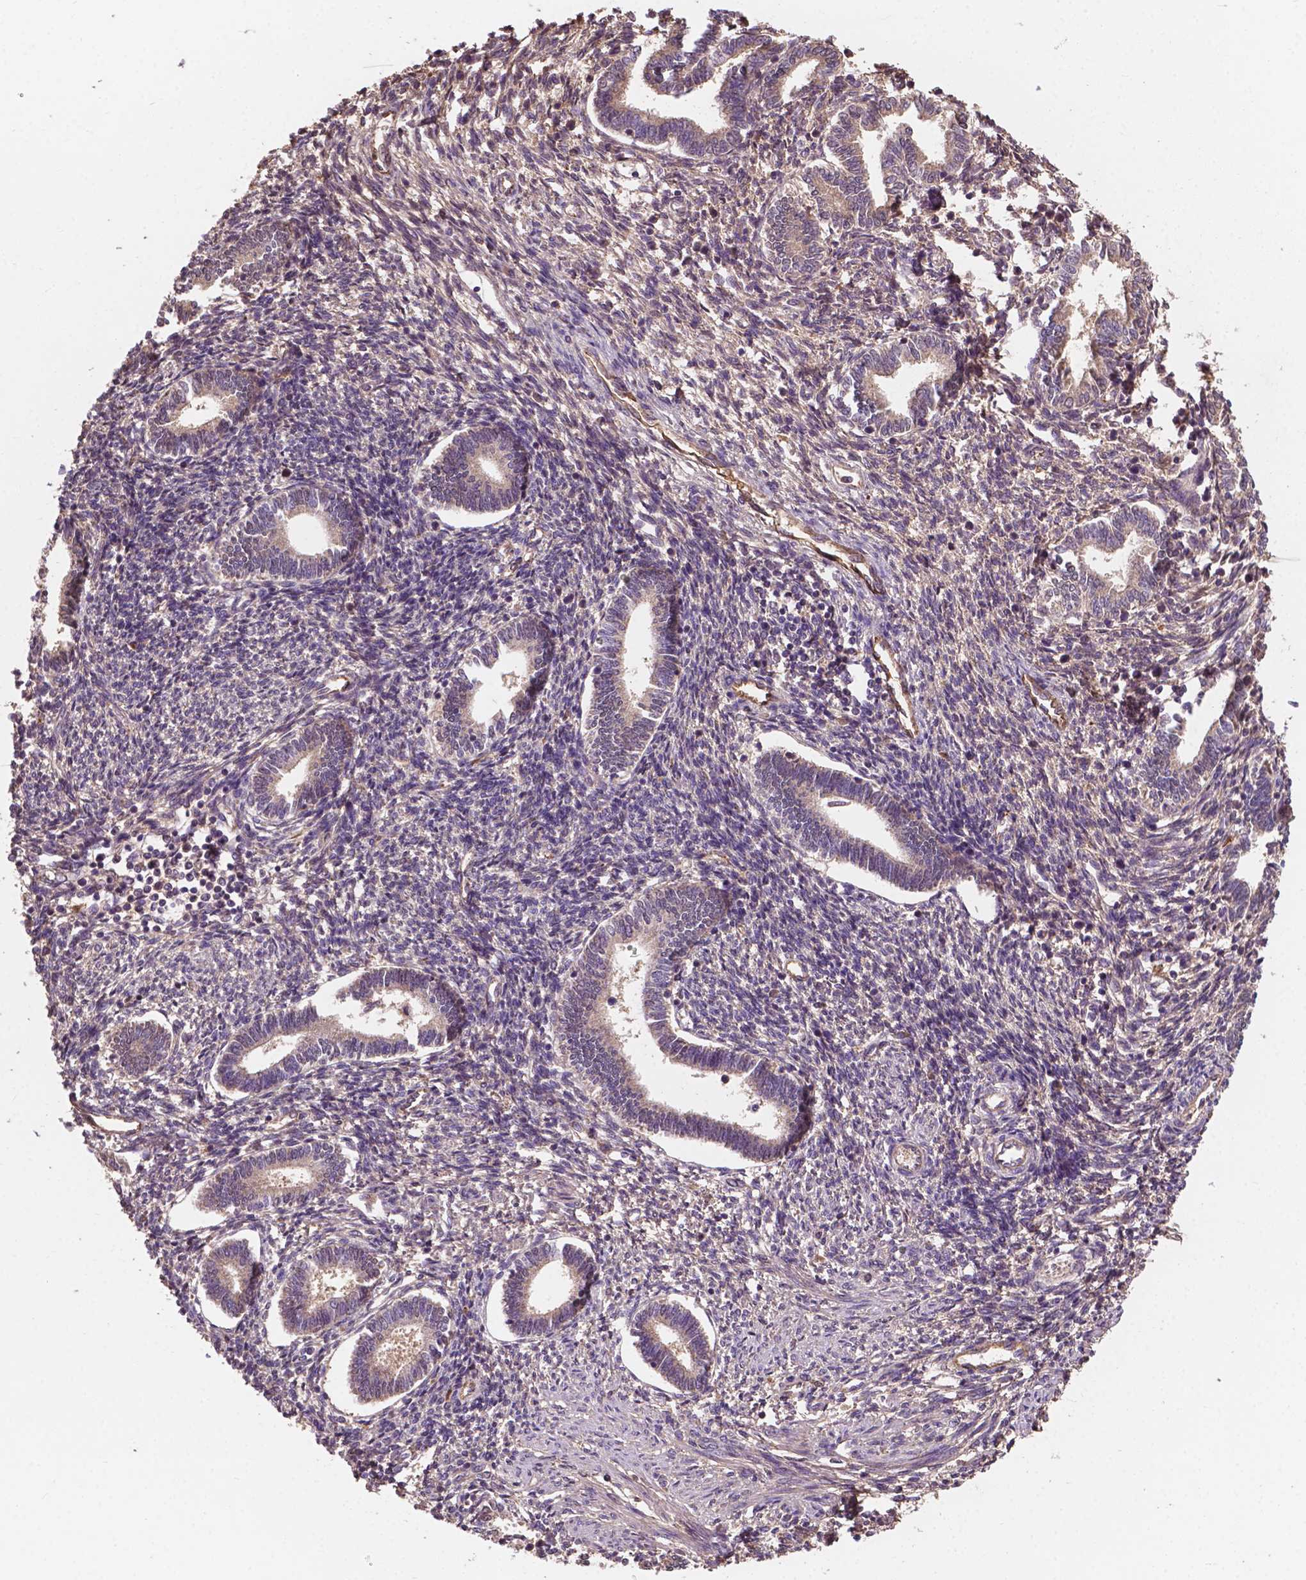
{"staining": {"intensity": "negative", "quantity": "none", "location": "none"}, "tissue": "endometrium", "cell_type": "Cells in endometrial stroma", "image_type": "normal", "snomed": [{"axis": "morphology", "description": "Normal tissue, NOS"}, {"axis": "topography", "description": "Endometrium"}], "caption": "High power microscopy photomicrograph of an IHC micrograph of normal endometrium, revealing no significant staining in cells in endometrial stroma.", "gene": "GJA9", "patient": {"sex": "female", "age": 42}}